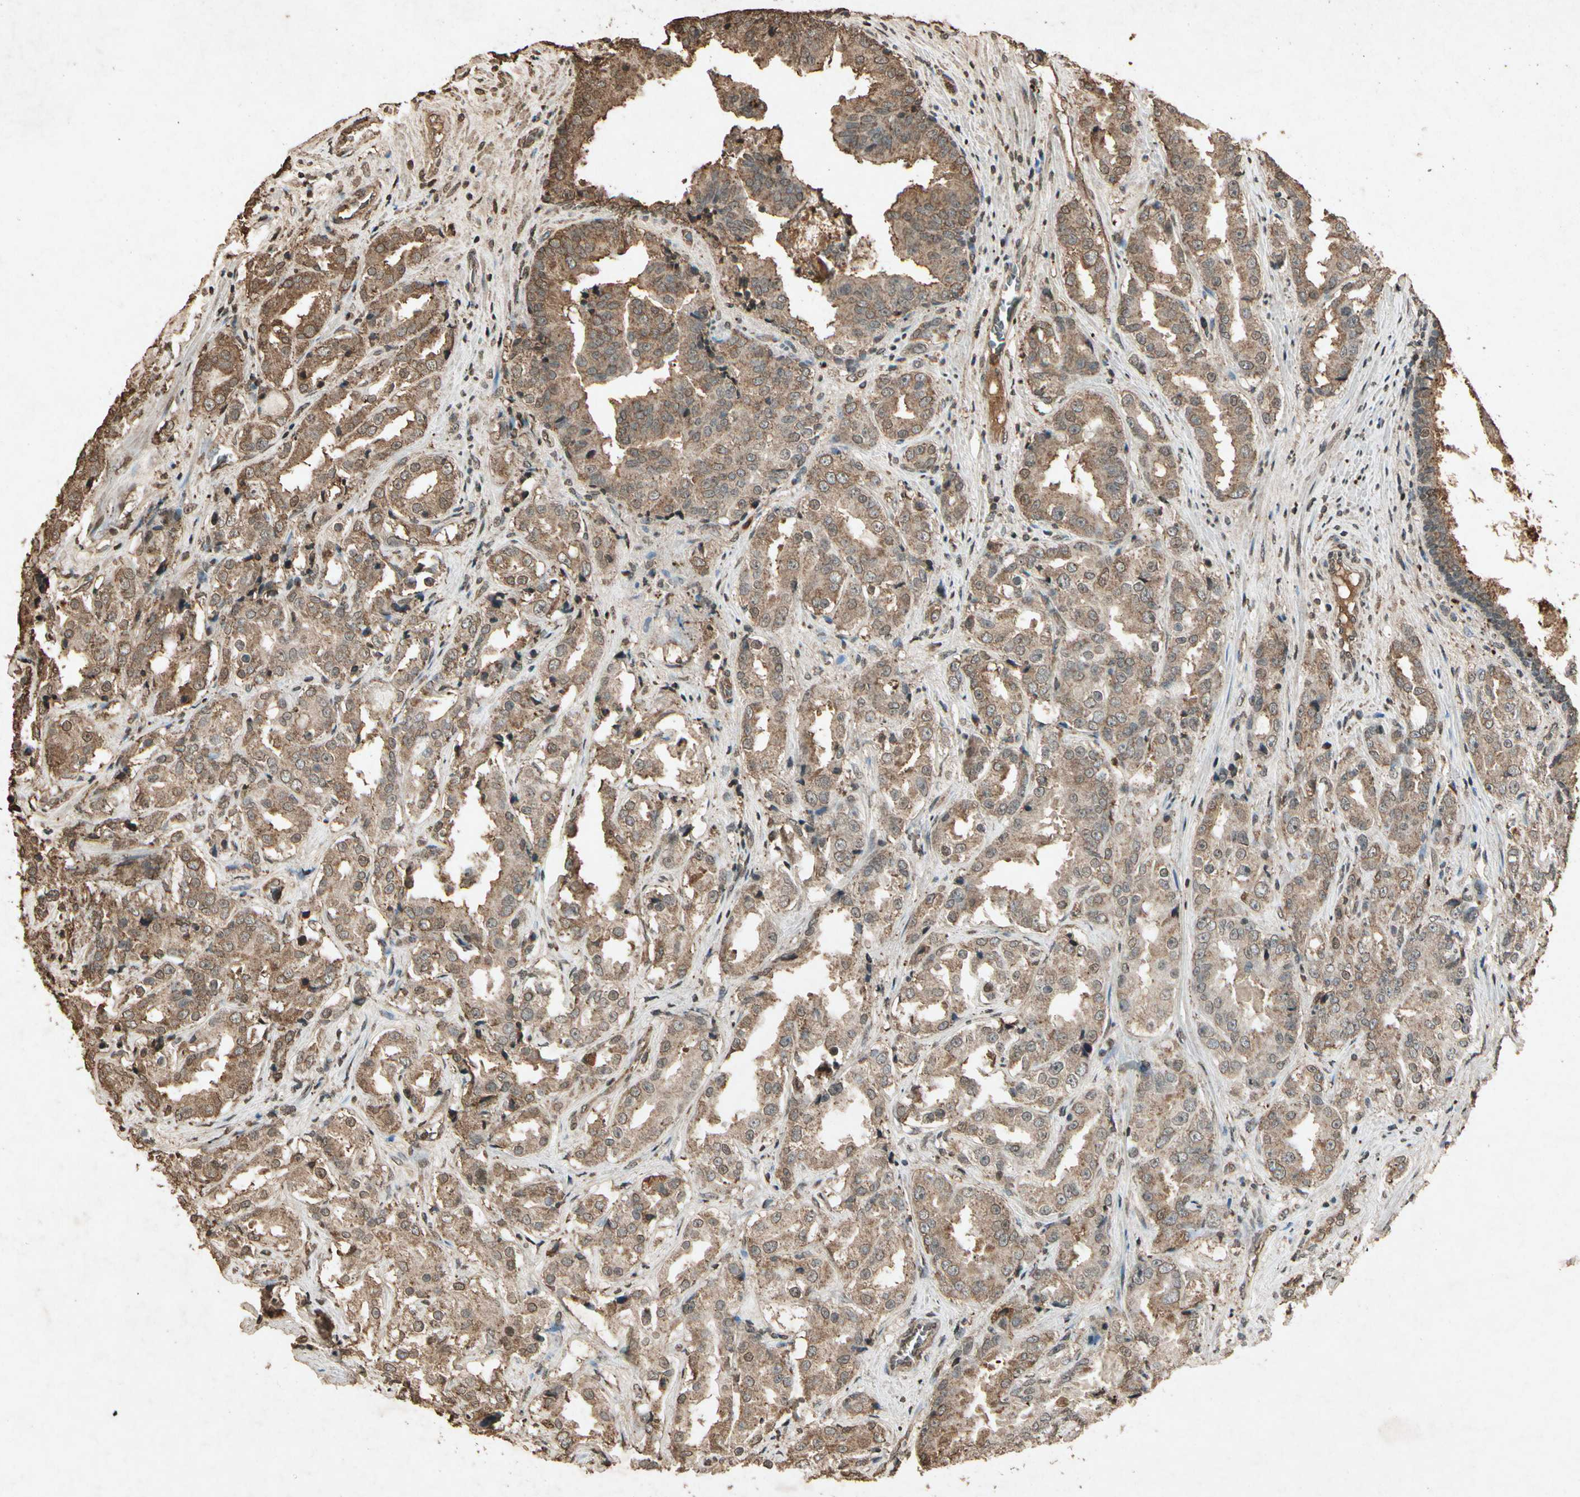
{"staining": {"intensity": "moderate", "quantity": ">75%", "location": "cytoplasmic/membranous"}, "tissue": "prostate cancer", "cell_type": "Tumor cells", "image_type": "cancer", "snomed": [{"axis": "morphology", "description": "Adenocarcinoma, High grade"}, {"axis": "topography", "description": "Prostate"}], "caption": "IHC (DAB) staining of high-grade adenocarcinoma (prostate) demonstrates moderate cytoplasmic/membranous protein expression in about >75% of tumor cells. (brown staining indicates protein expression, while blue staining denotes nuclei).", "gene": "GC", "patient": {"sex": "male", "age": 73}}